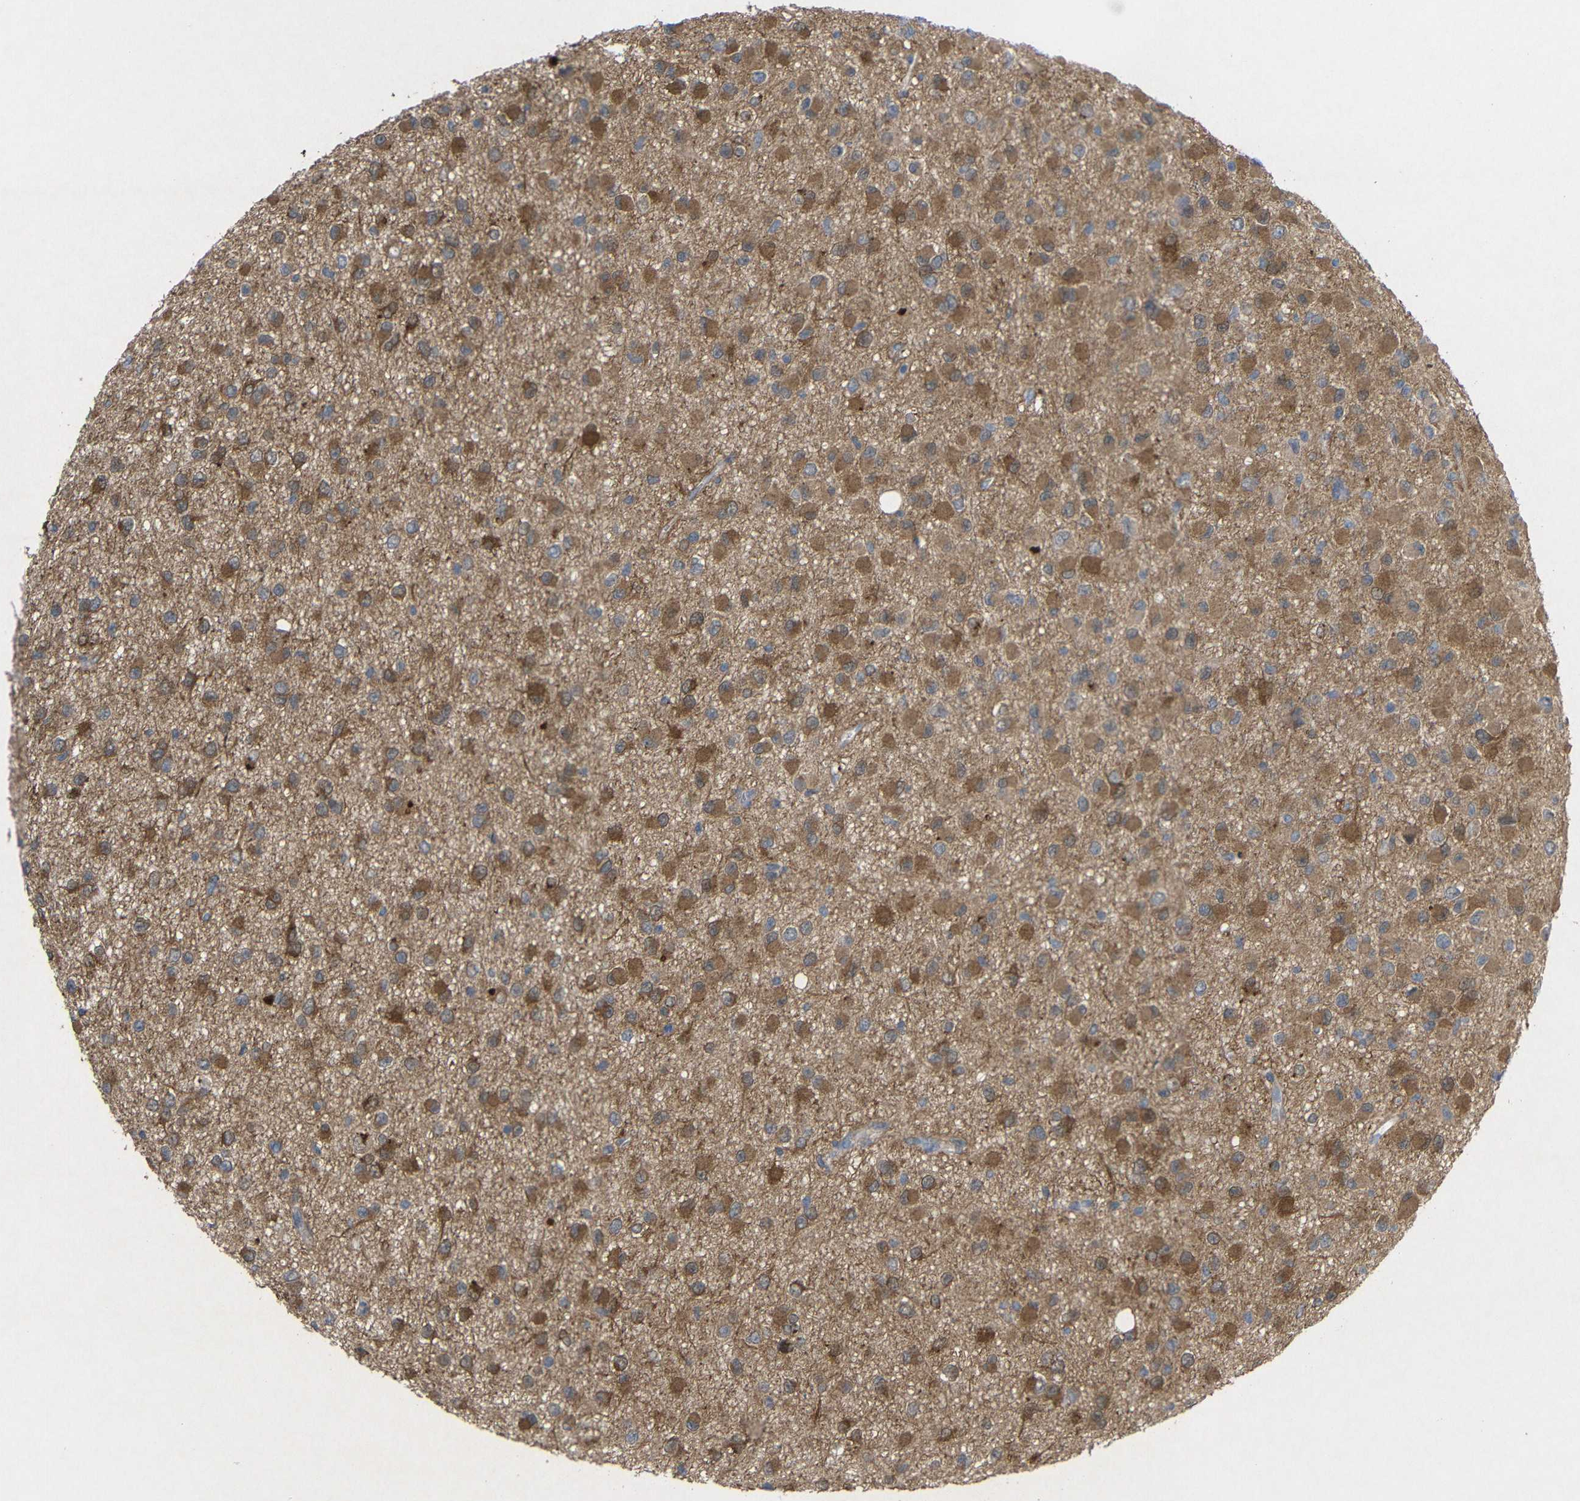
{"staining": {"intensity": "moderate", "quantity": ">75%", "location": "cytoplasmic/membranous"}, "tissue": "glioma", "cell_type": "Tumor cells", "image_type": "cancer", "snomed": [{"axis": "morphology", "description": "Glioma, malignant, Low grade"}, {"axis": "topography", "description": "Brain"}], "caption": "IHC of glioma reveals medium levels of moderate cytoplasmic/membranous staining in approximately >75% of tumor cells. The protein is shown in brown color, while the nuclei are stained blue.", "gene": "PEBP1", "patient": {"sex": "male", "age": 42}}